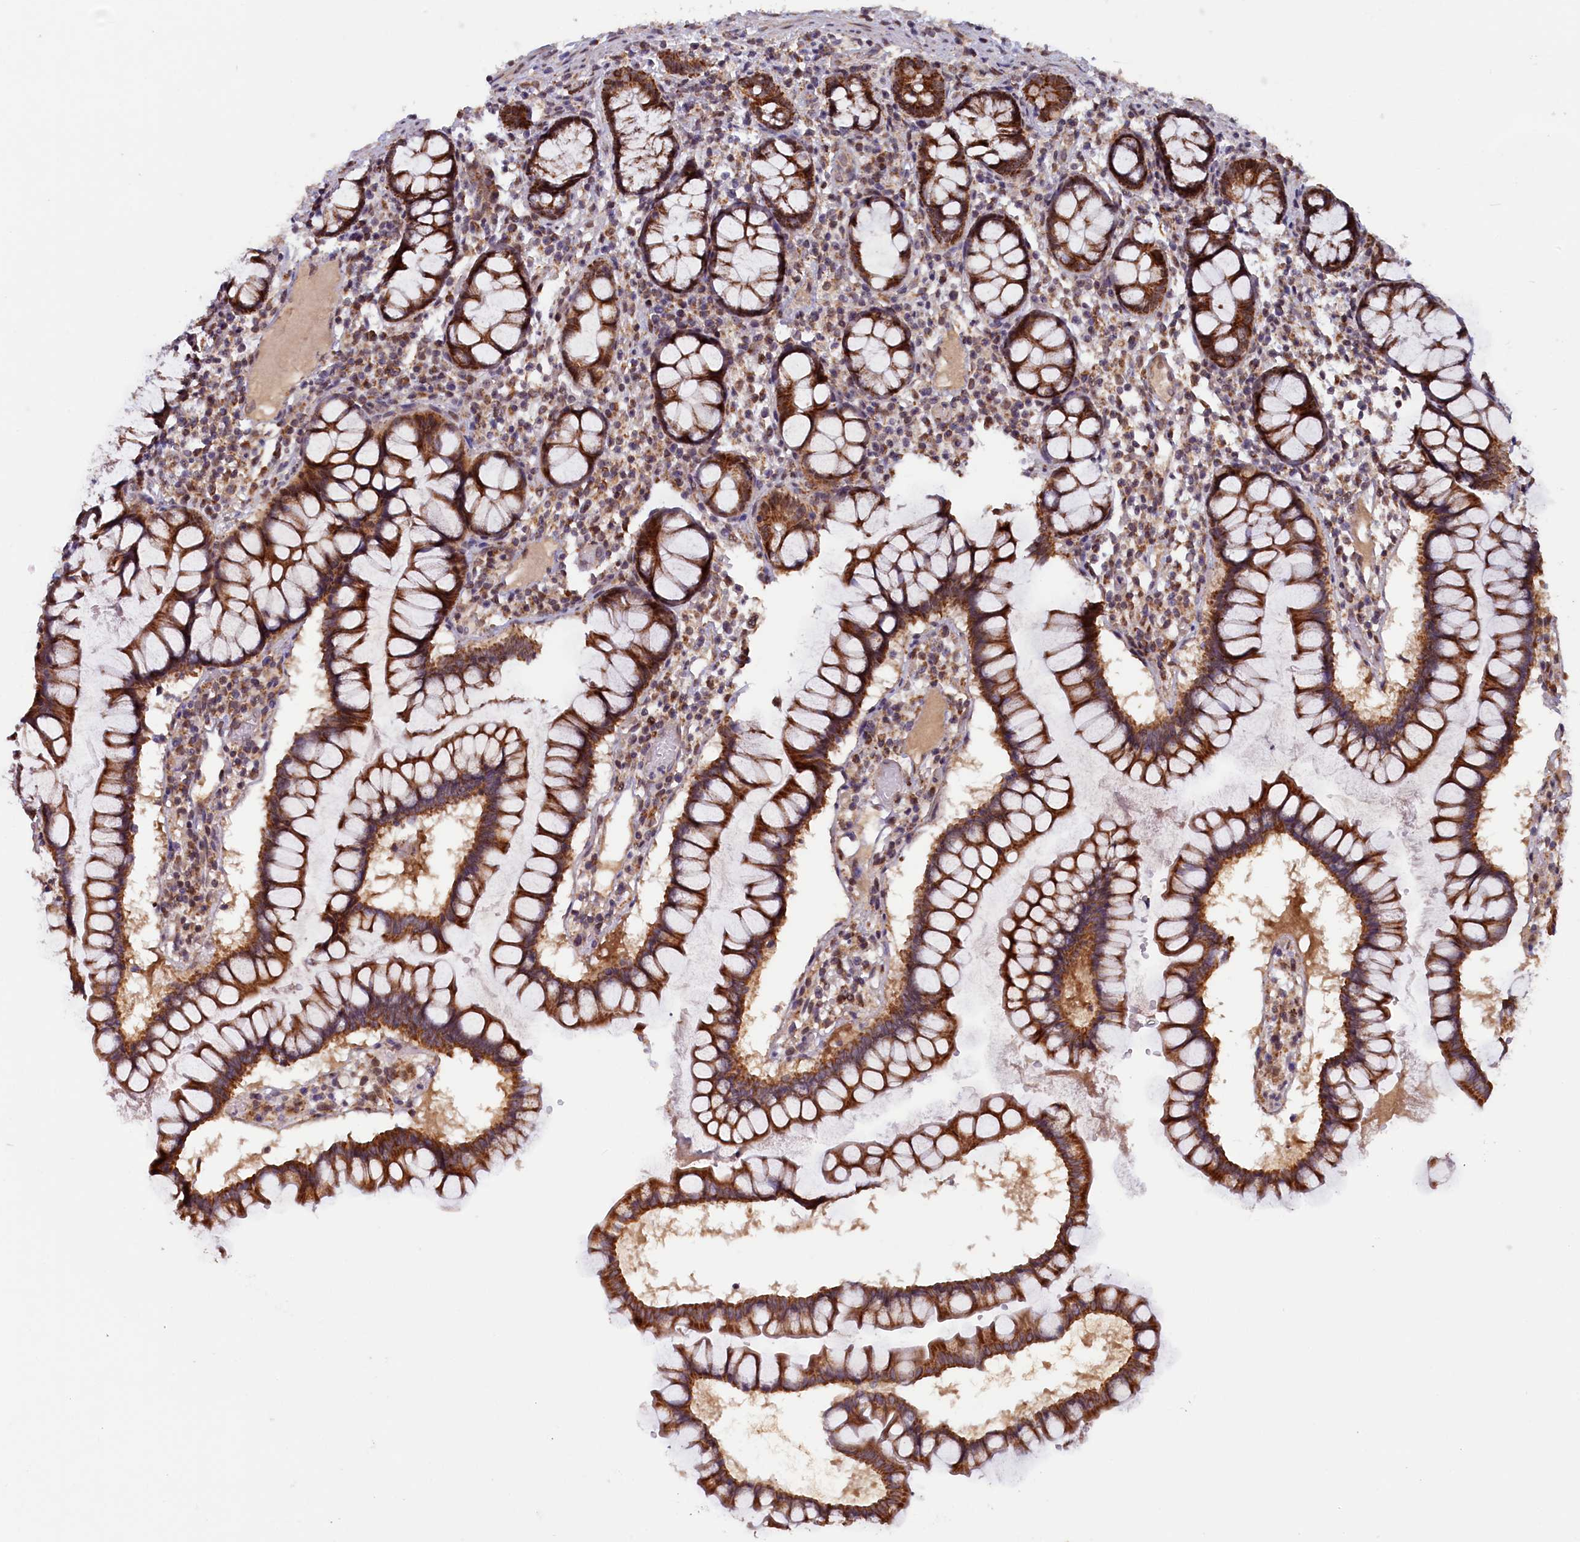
{"staining": {"intensity": "weak", "quantity": ">75%", "location": "cytoplasmic/membranous"}, "tissue": "colon", "cell_type": "Endothelial cells", "image_type": "normal", "snomed": [{"axis": "morphology", "description": "Normal tissue, NOS"}, {"axis": "morphology", "description": "Adenocarcinoma, NOS"}, {"axis": "topography", "description": "Colon"}], "caption": "Colon stained for a protein shows weak cytoplasmic/membranous positivity in endothelial cells.", "gene": "DUS3L", "patient": {"sex": "female", "age": 55}}